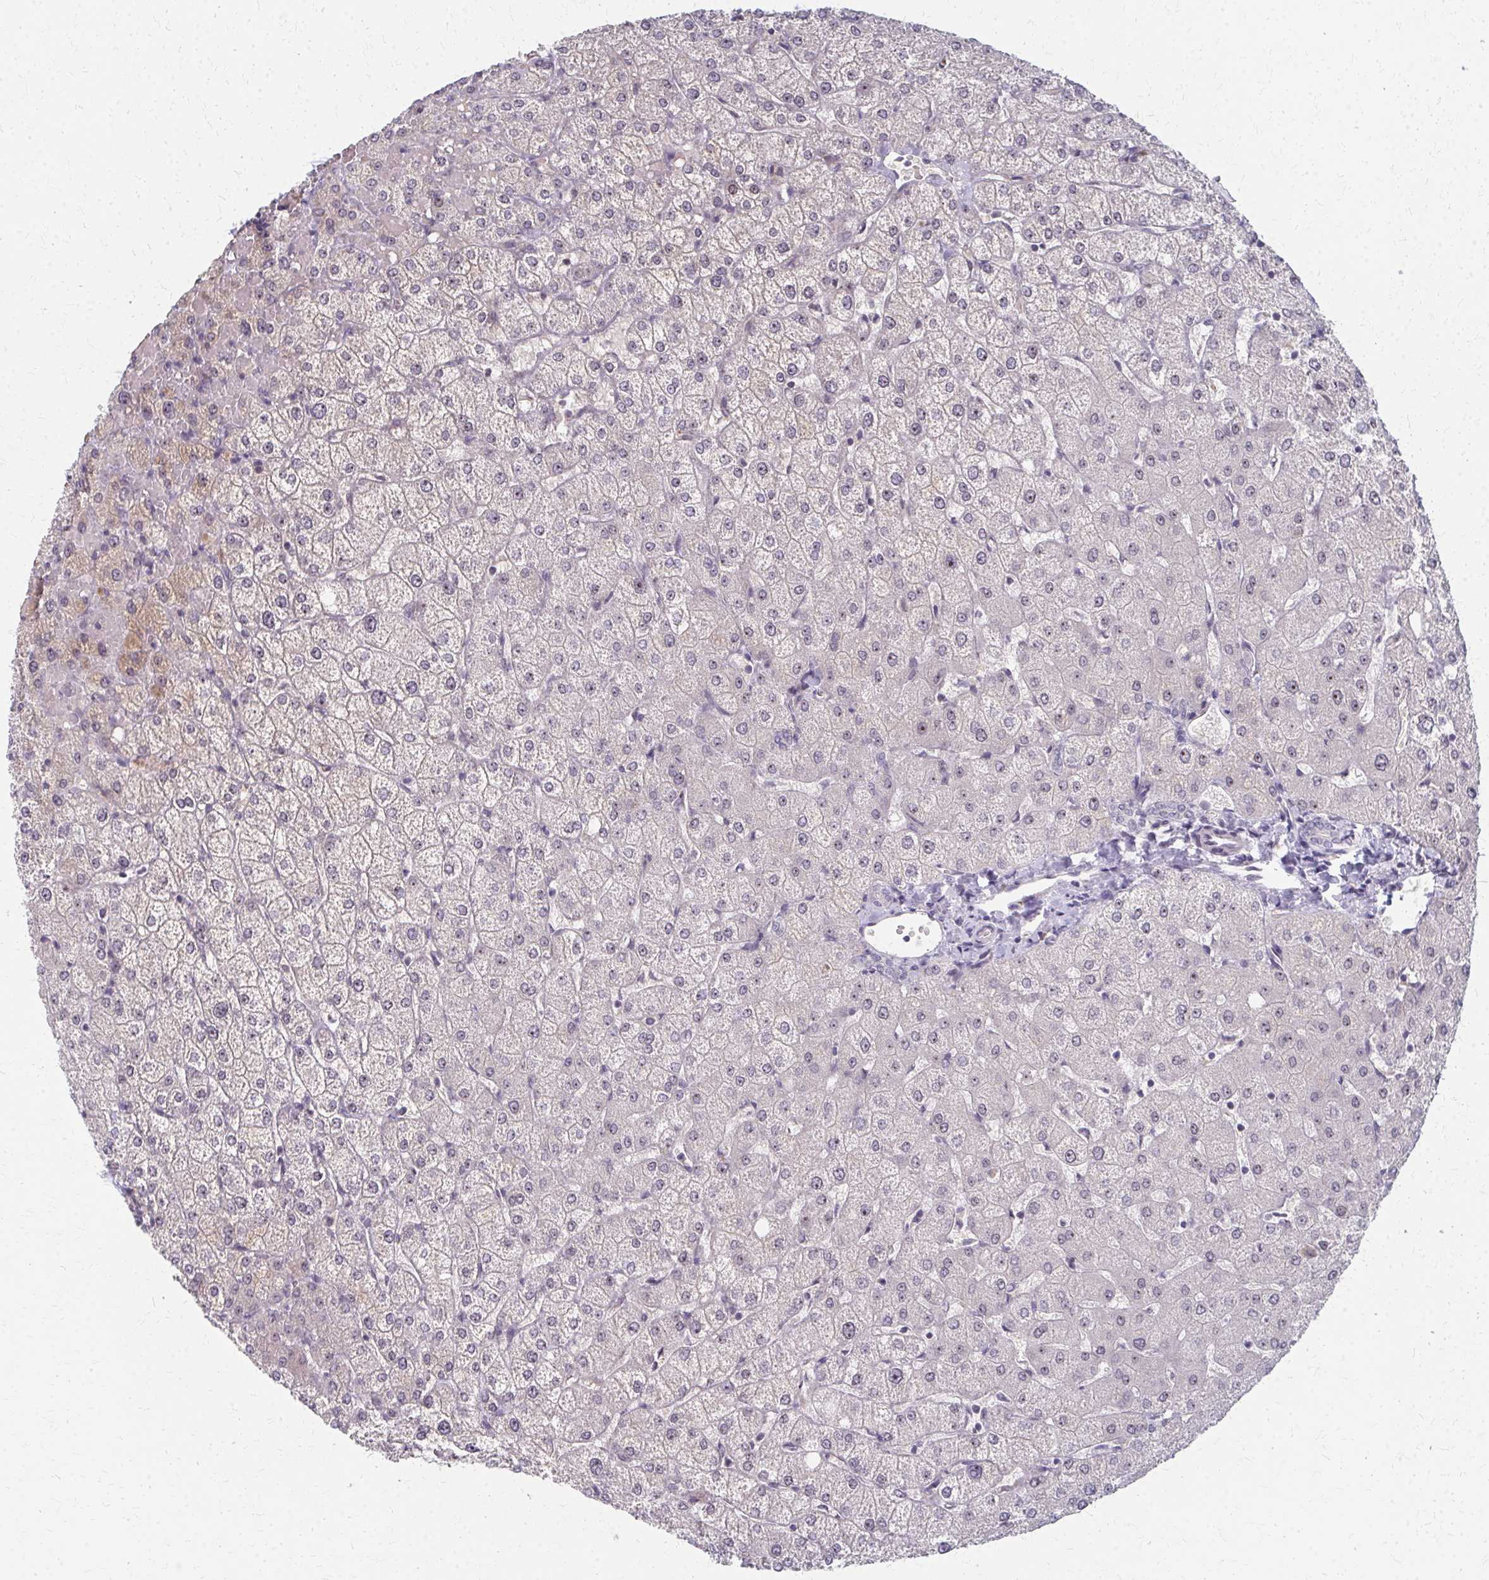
{"staining": {"intensity": "negative", "quantity": "none", "location": "none"}, "tissue": "liver", "cell_type": "Cholangiocytes", "image_type": "normal", "snomed": [{"axis": "morphology", "description": "Normal tissue, NOS"}, {"axis": "topography", "description": "Liver"}], "caption": "An IHC photomicrograph of normal liver is shown. There is no staining in cholangiocytes of liver. Nuclei are stained in blue.", "gene": "NUDT16", "patient": {"sex": "female", "age": 54}}